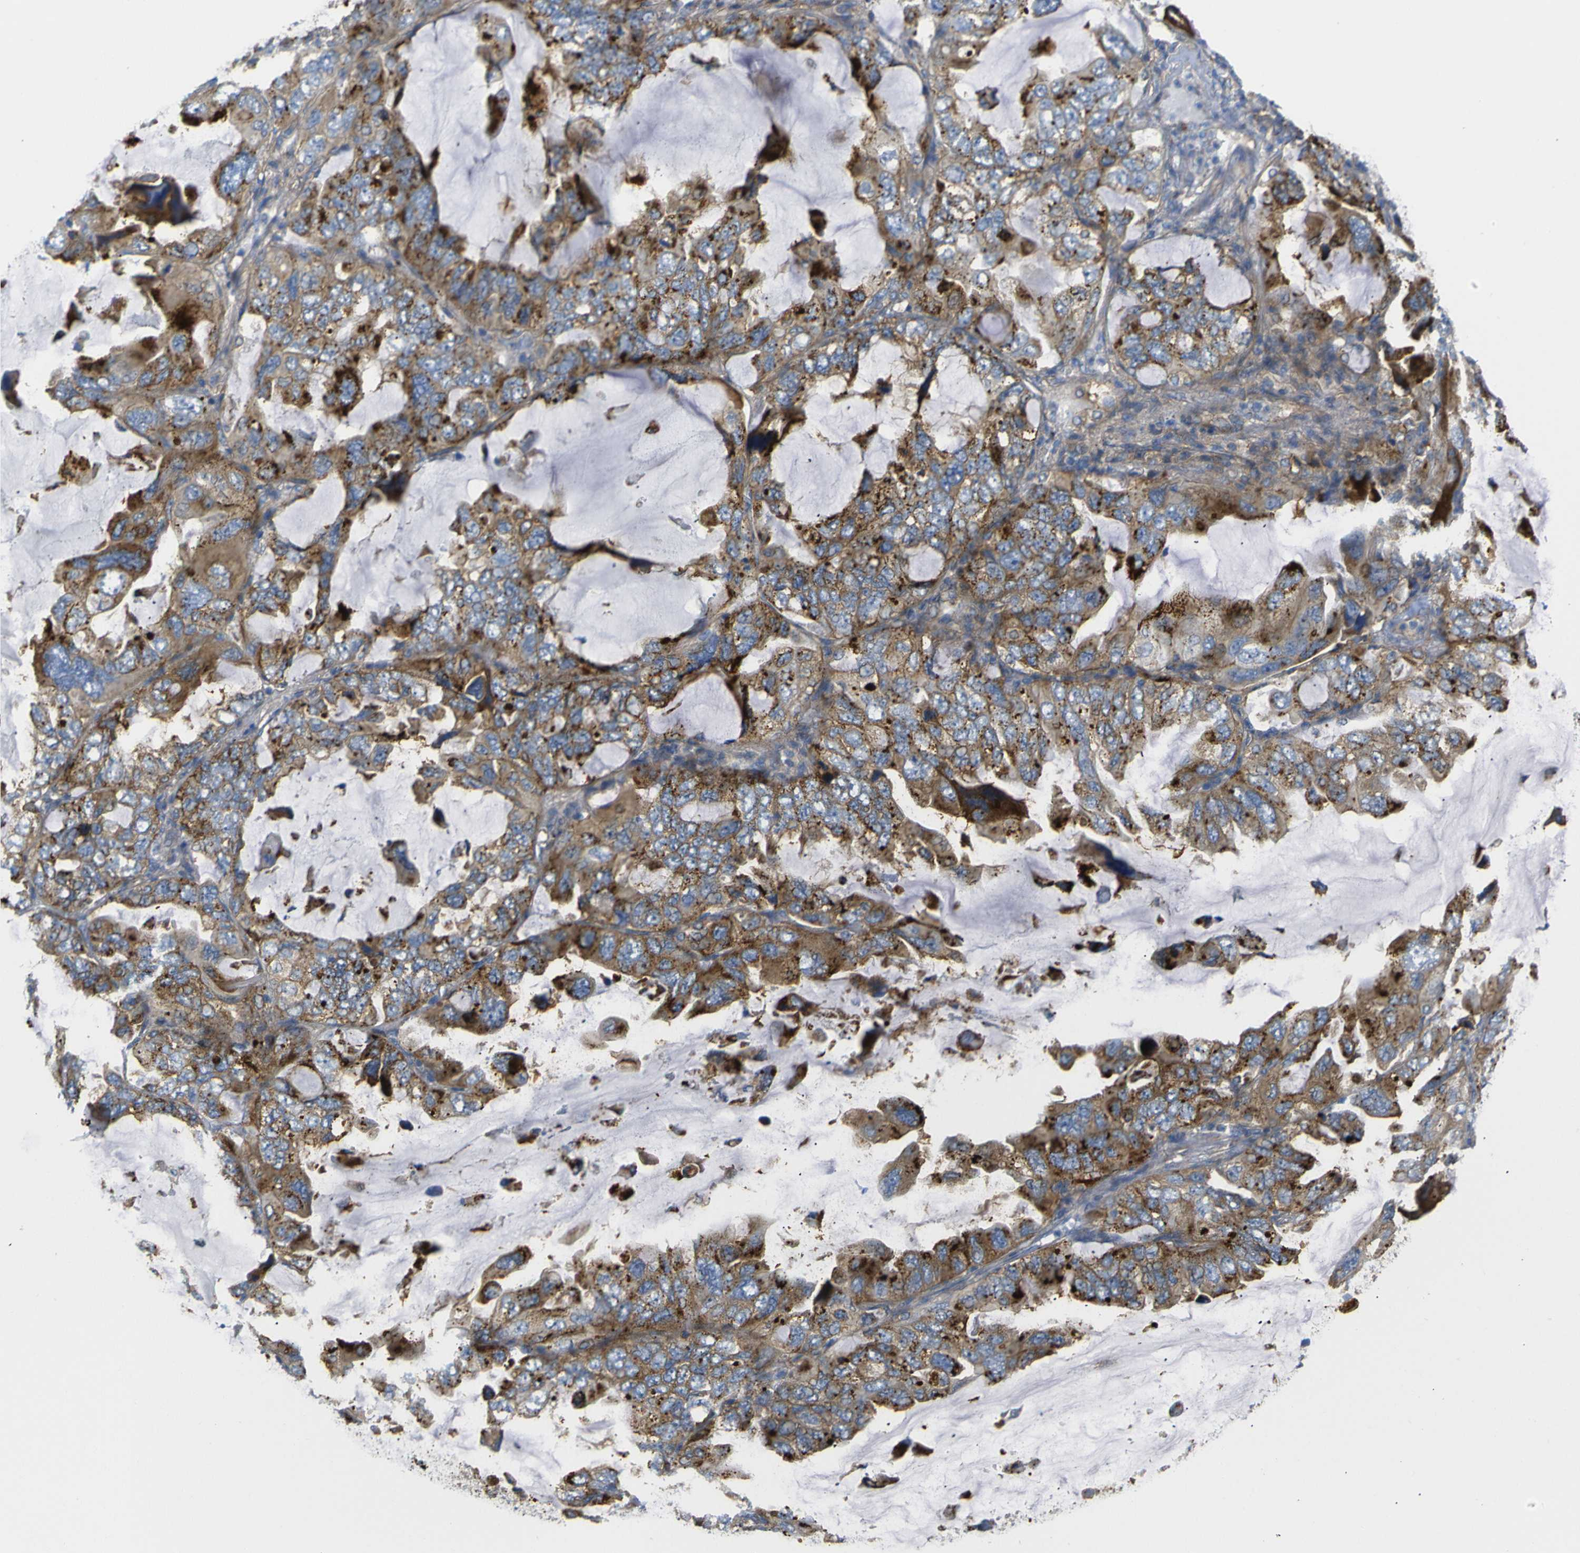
{"staining": {"intensity": "moderate", "quantity": ">75%", "location": "cytoplasmic/membranous"}, "tissue": "lung cancer", "cell_type": "Tumor cells", "image_type": "cancer", "snomed": [{"axis": "morphology", "description": "Squamous cell carcinoma, NOS"}, {"axis": "topography", "description": "Lung"}], "caption": "Lung squamous cell carcinoma tissue reveals moderate cytoplasmic/membranous positivity in about >75% of tumor cells, visualized by immunohistochemistry. Immunohistochemistry (ihc) stains the protein of interest in brown and the nuclei are stained blue.", "gene": "SYPL1", "patient": {"sex": "female", "age": 73}}